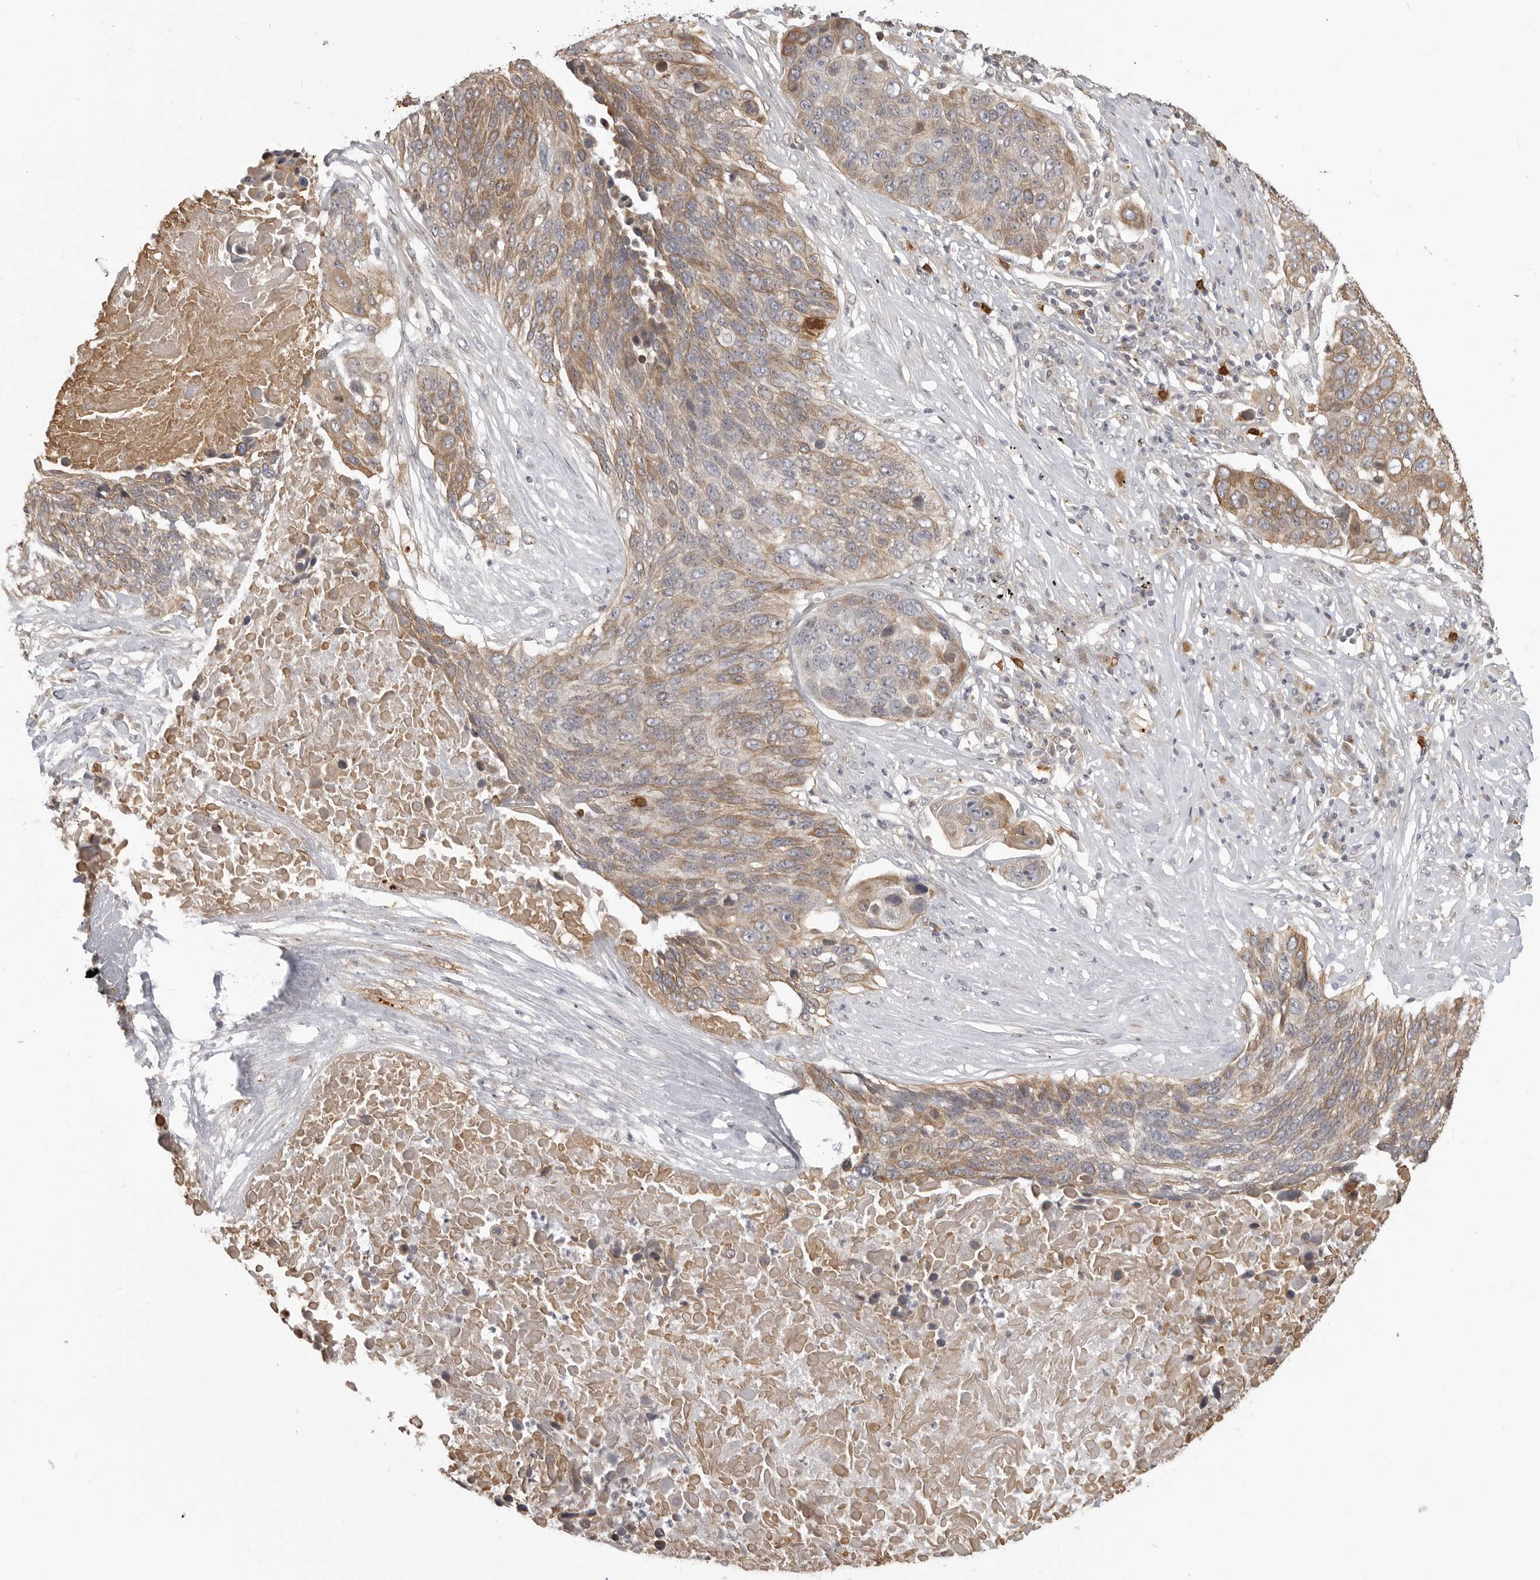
{"staining": {"intensity": "moderate", "quantity": "<25%", "location": "cytoplasmic/membranous"}, "tissue": "lung cancer", "cell_type": "Tumor cells", "image_type": "cancer", "snomed": [{"axis": "morphology", "description": "Squamous cell carcinoma, NOS"}, {"axis": "topography", "description": "Lung"}], "caption": "Lung cancer (squamous cell carcinoma) stained with a brown dye reveals moderate cytoplasmic/membranous positive positivity in approximately <25% of tumor cells.", "gene": "IDO1", "patient": {"sex": "male", "age": 66}}